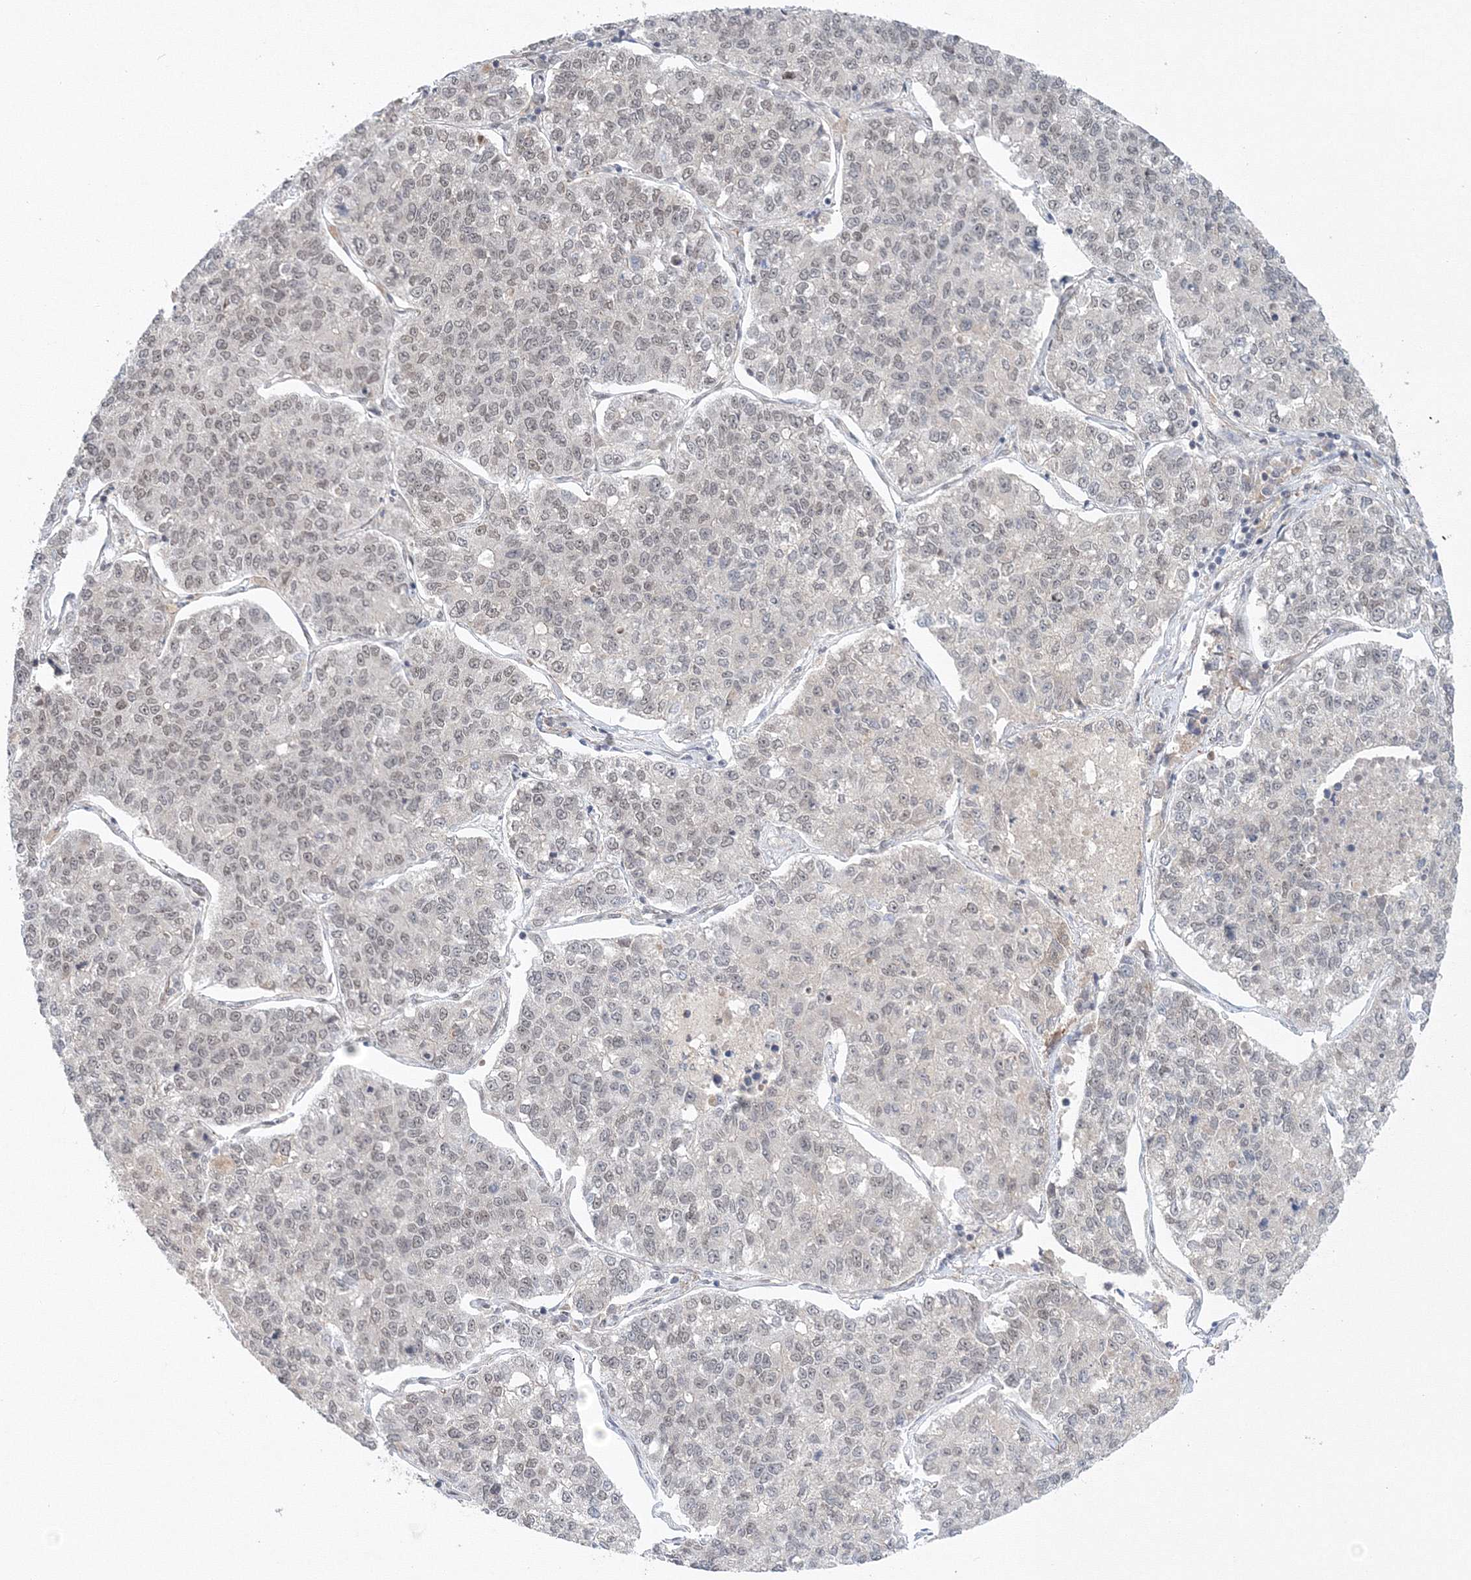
{"staining": {"intensity": "weak", "quantity": "25%-75%", "location": "nuclear"}, "tissue": "lung cancer", "cell_type": "Tumor cells", "image_type": "cancer", "snomed": [{"axis": "morphology", "description": "Adenocarcinoma, NOS"}, {"axis": "topography", "description": "Lung"}], "caption": "Immunohistochemistry (IHC) photomicrograph of lung adenocarcinoma stained for a protein (brown), which reveals low levels of weak nuclear positivity in about 25%-75% of tumor cells.", "gene": "NOA1", "patient": {"sex": "male", "age": 49}}